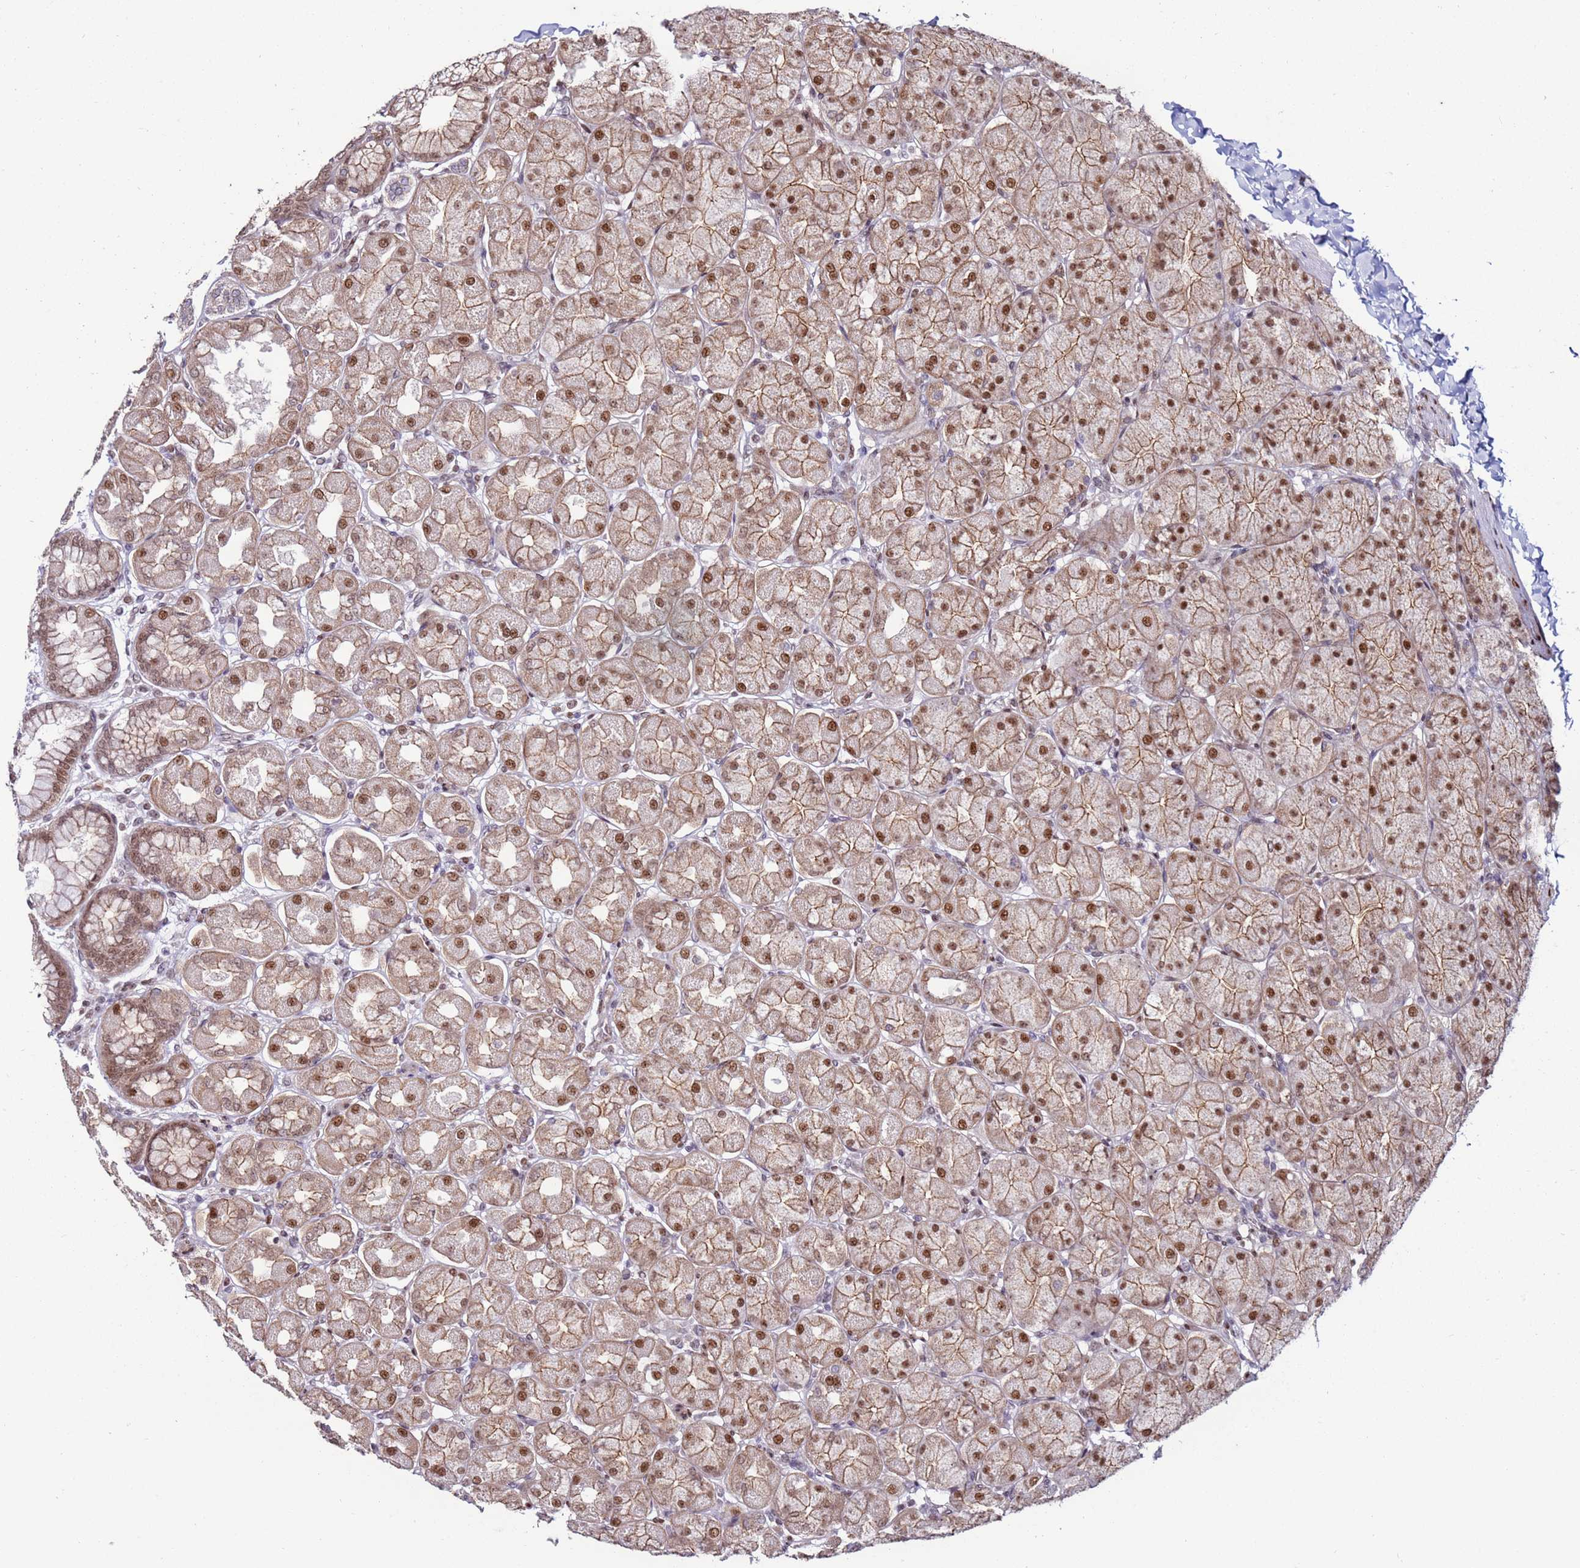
{"staining": {"intensity": "moderate", "quantity": ">75%", "location": "cytoplasmic/membranous,nuclear"}, "tissue": "stomach", "cell_type": "Glandular cells", "image_type": "normal", "snomed": [{"axis": "morphology", "description": "Normal tissue, NOS"}, {"axis": "topography", "description": "Stomach, upper"}], "caption": "A histopathology image of stomach stained for a protein reveals moderate cytoplasmic/membranous,nuclear brown staining in glandular cells. Nuclei are stained in blue.", "gene": "KPNA4", "patient": {"sex": "female", "age": 56}}